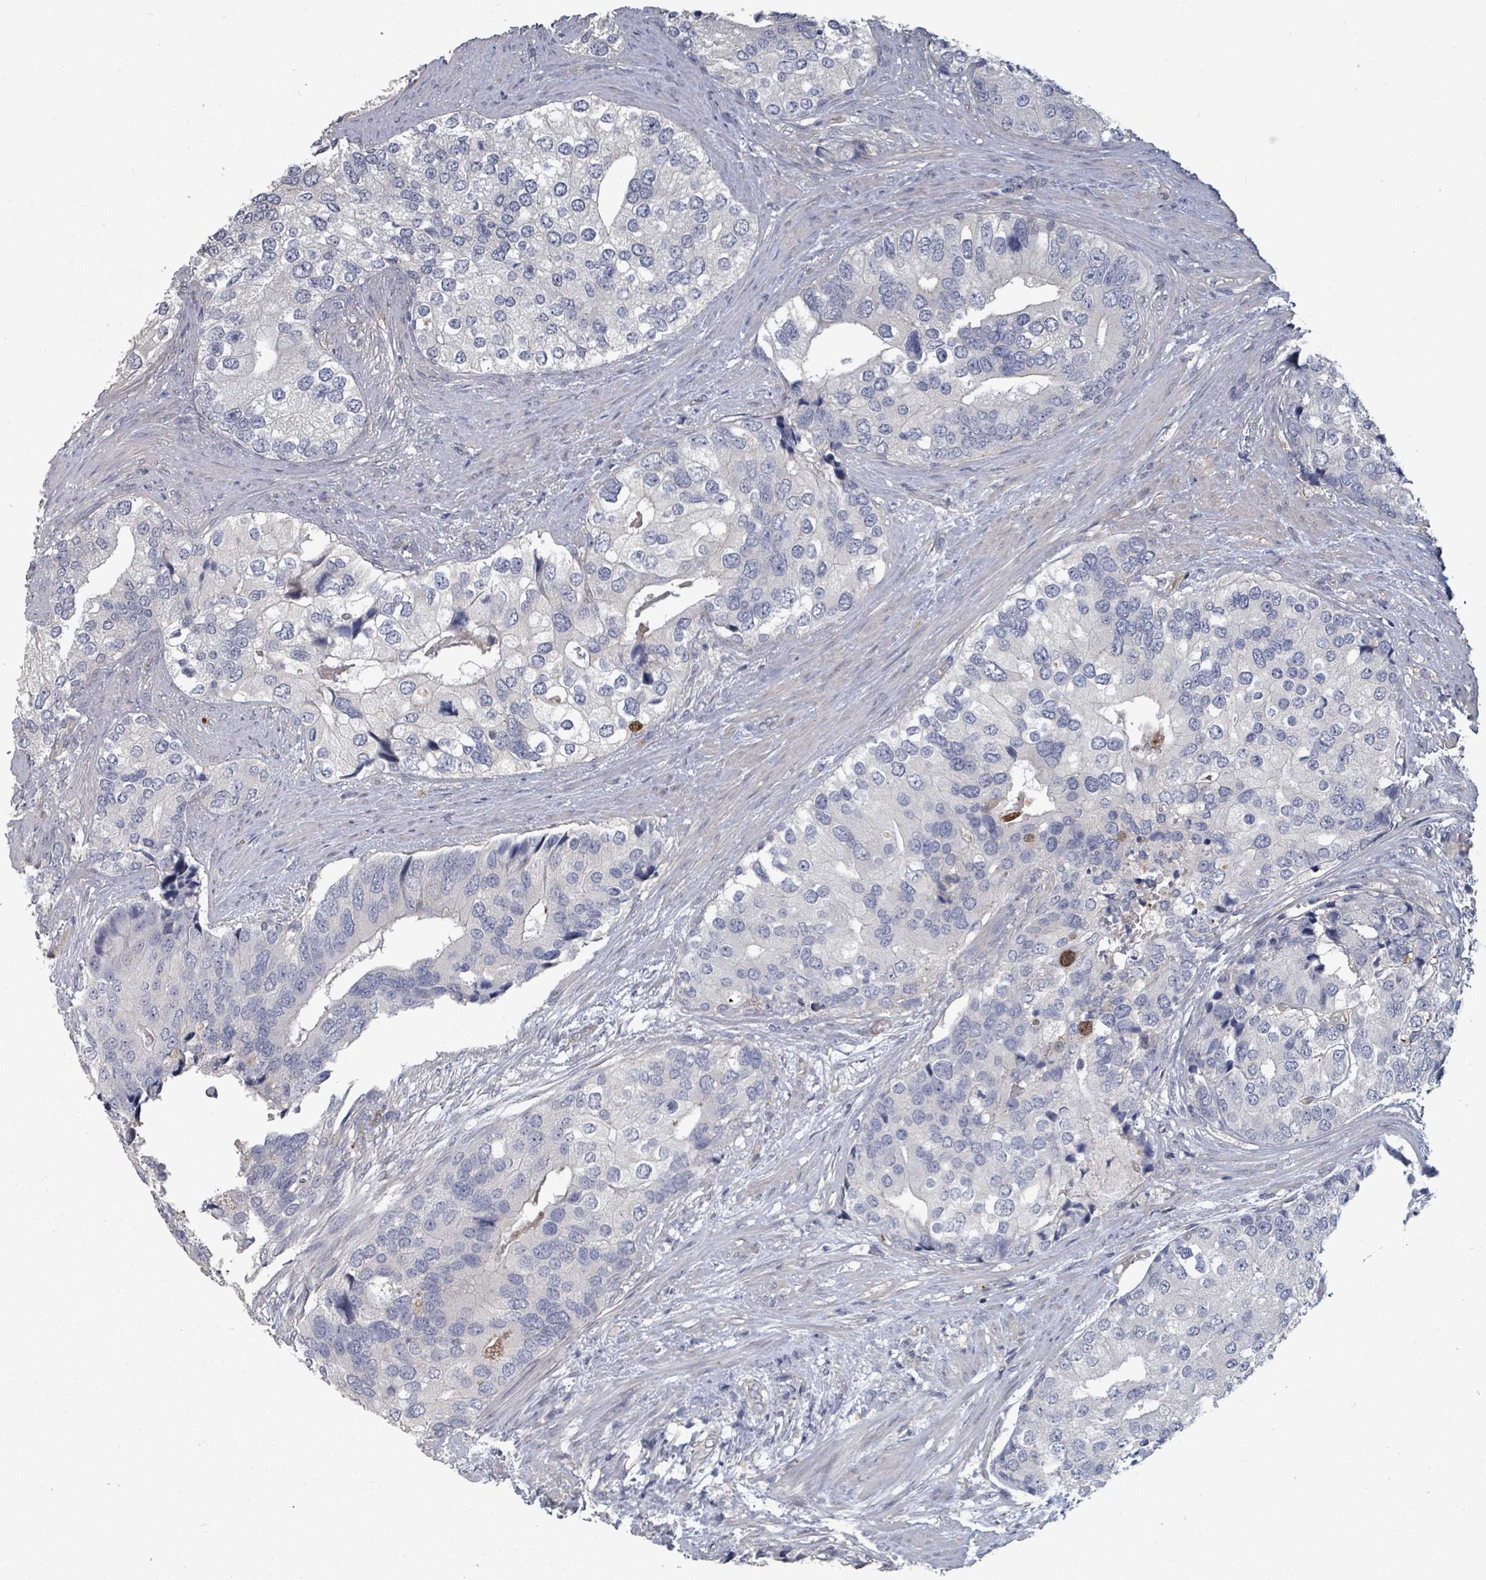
{"staining": {"intensity": "negative", "quantity": "none", "location": "none"}, "tissue": "prostate cancer", "cell_type": "Tumor cells", "image_type": "cancer", "snomed": [{"axis": "morphology", "description": "Adenocarcinoma, High grade"}, {"axis": "topography", "description": "Prostate"}], "caption": "Tumor cells are negative for protein expression in human prostate cancer.", "gene": "PLAUR", "patient": {"sex": "male", "age": 62}}